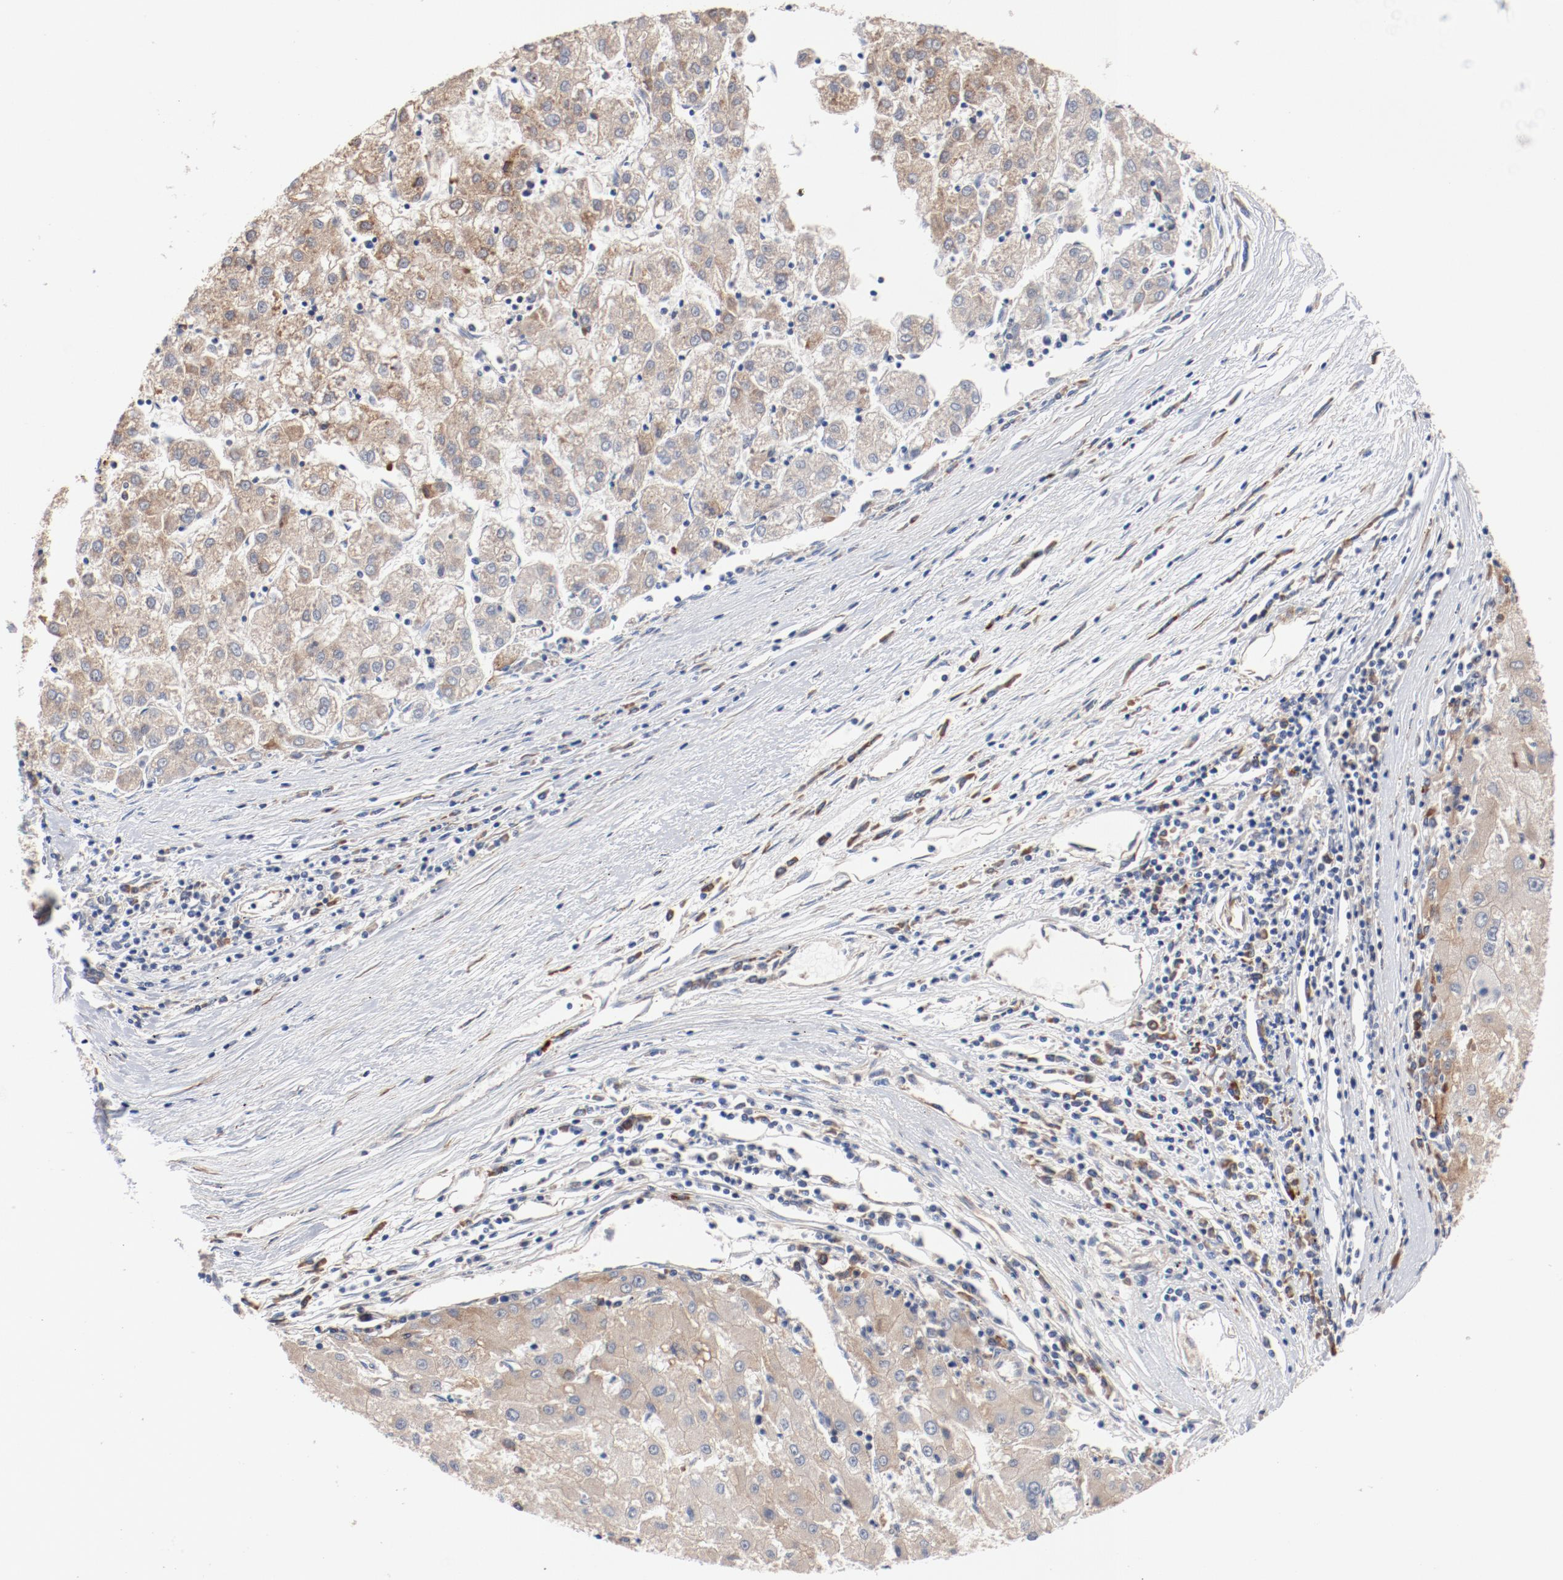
{"staining": {"intensity": "weak", "quantity": ">75%", "location": "cytoplasmic/membranous"}, "tissue": "liver cancer", "cell_type": "Tumor cells", "image_type": "cancer", "snomed": [{"axis": "morphology", "description": "Carcinoma, Hepatocellular, NOS"}, {"axis": "topography", "description": "Liver"}], "caption": "Tumor cells display low levels of weak cytoplasmic/membranous positivity in about >75% of cells in human liver cancer (hepatocellular carcinoma).", "gene": "PITPNM2", "patient": {"sex": "male", "age": 72}}